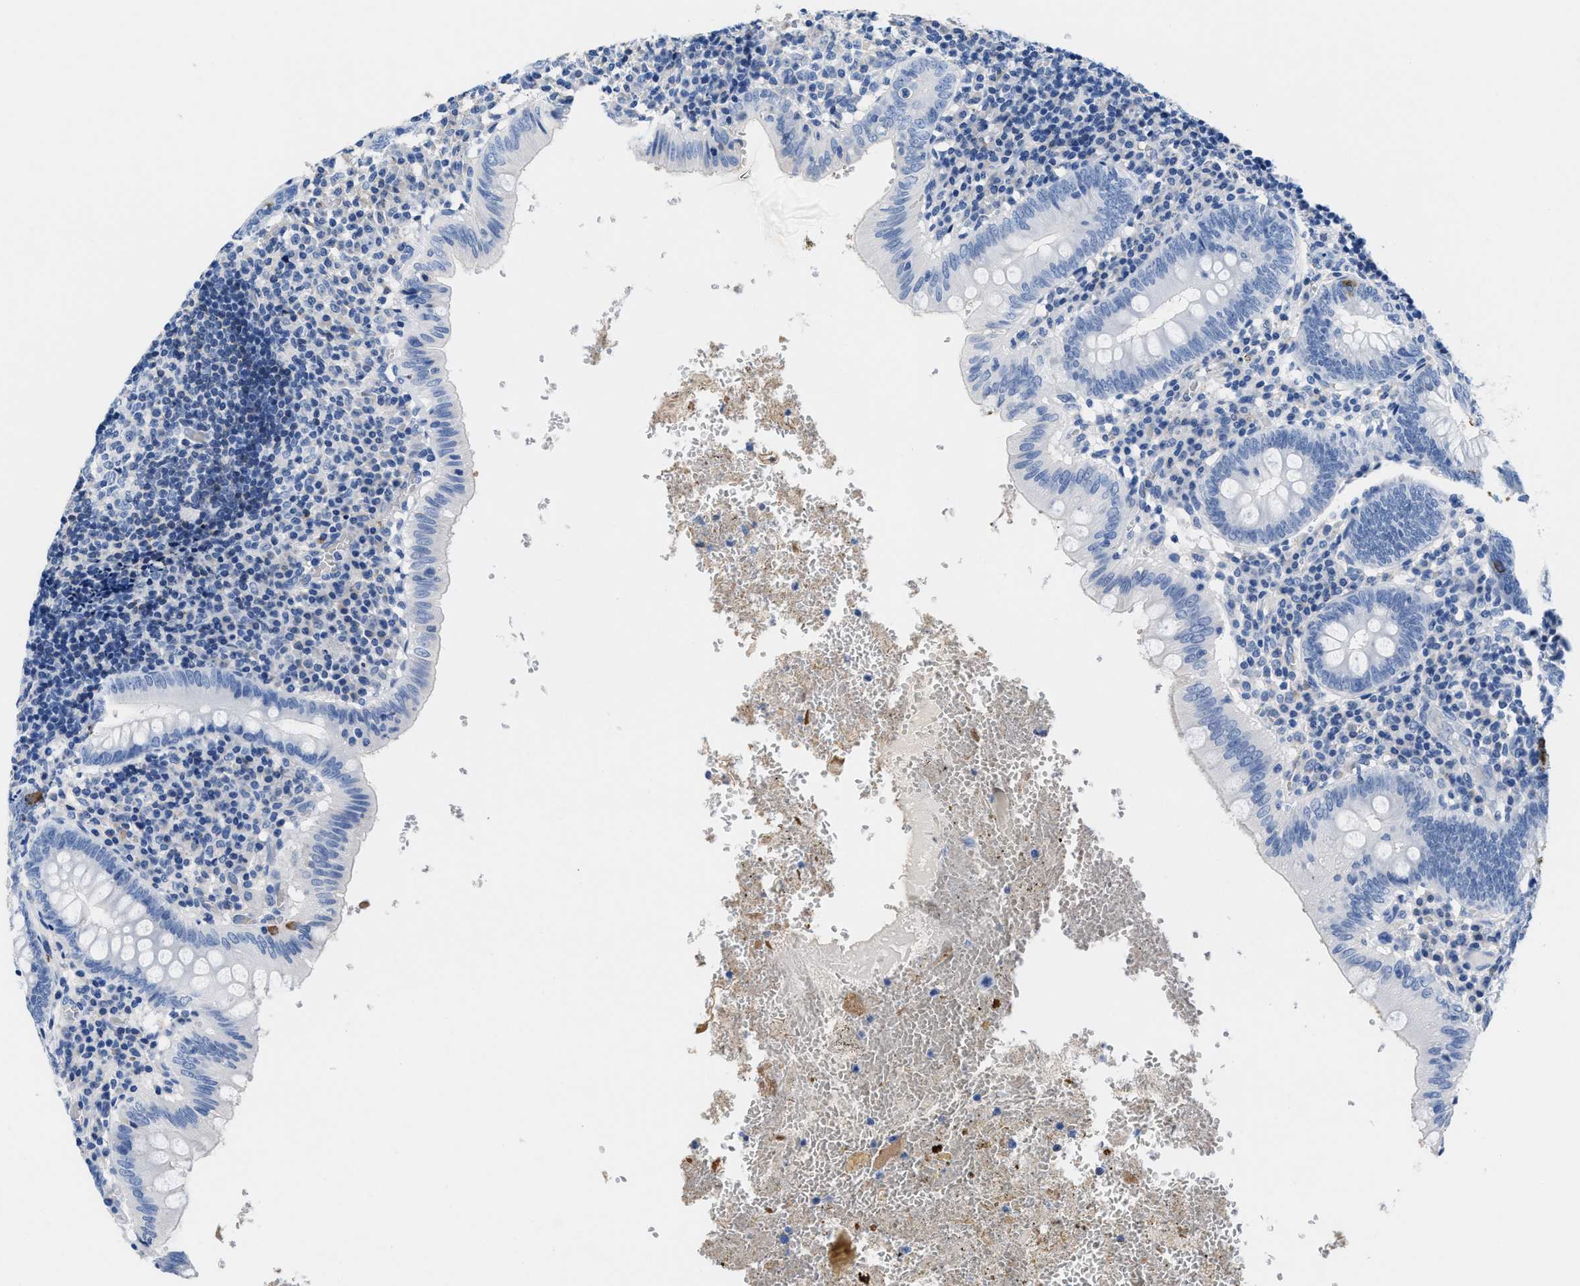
{"staining": {"intensity": "strong", "quantity": "<25%", "location": "cytoplasmic/membranous"}, "tissue": "appendix", "cell_type": "Glandular cells", "image_type": "normal", "snomed": [{"axis": "morphology", "description": "Normal tissue, NOS"}, {"axis": "topography", "description": "Appendix"}], "caption": "Unremarkable appendix displays strong cytoplasmic/membranous expression in approximately <25% of glandular cells, visualized by immunohistochemistry.", "gene": "SLFN13", "patient": {"sex": "male", "age": 8}}